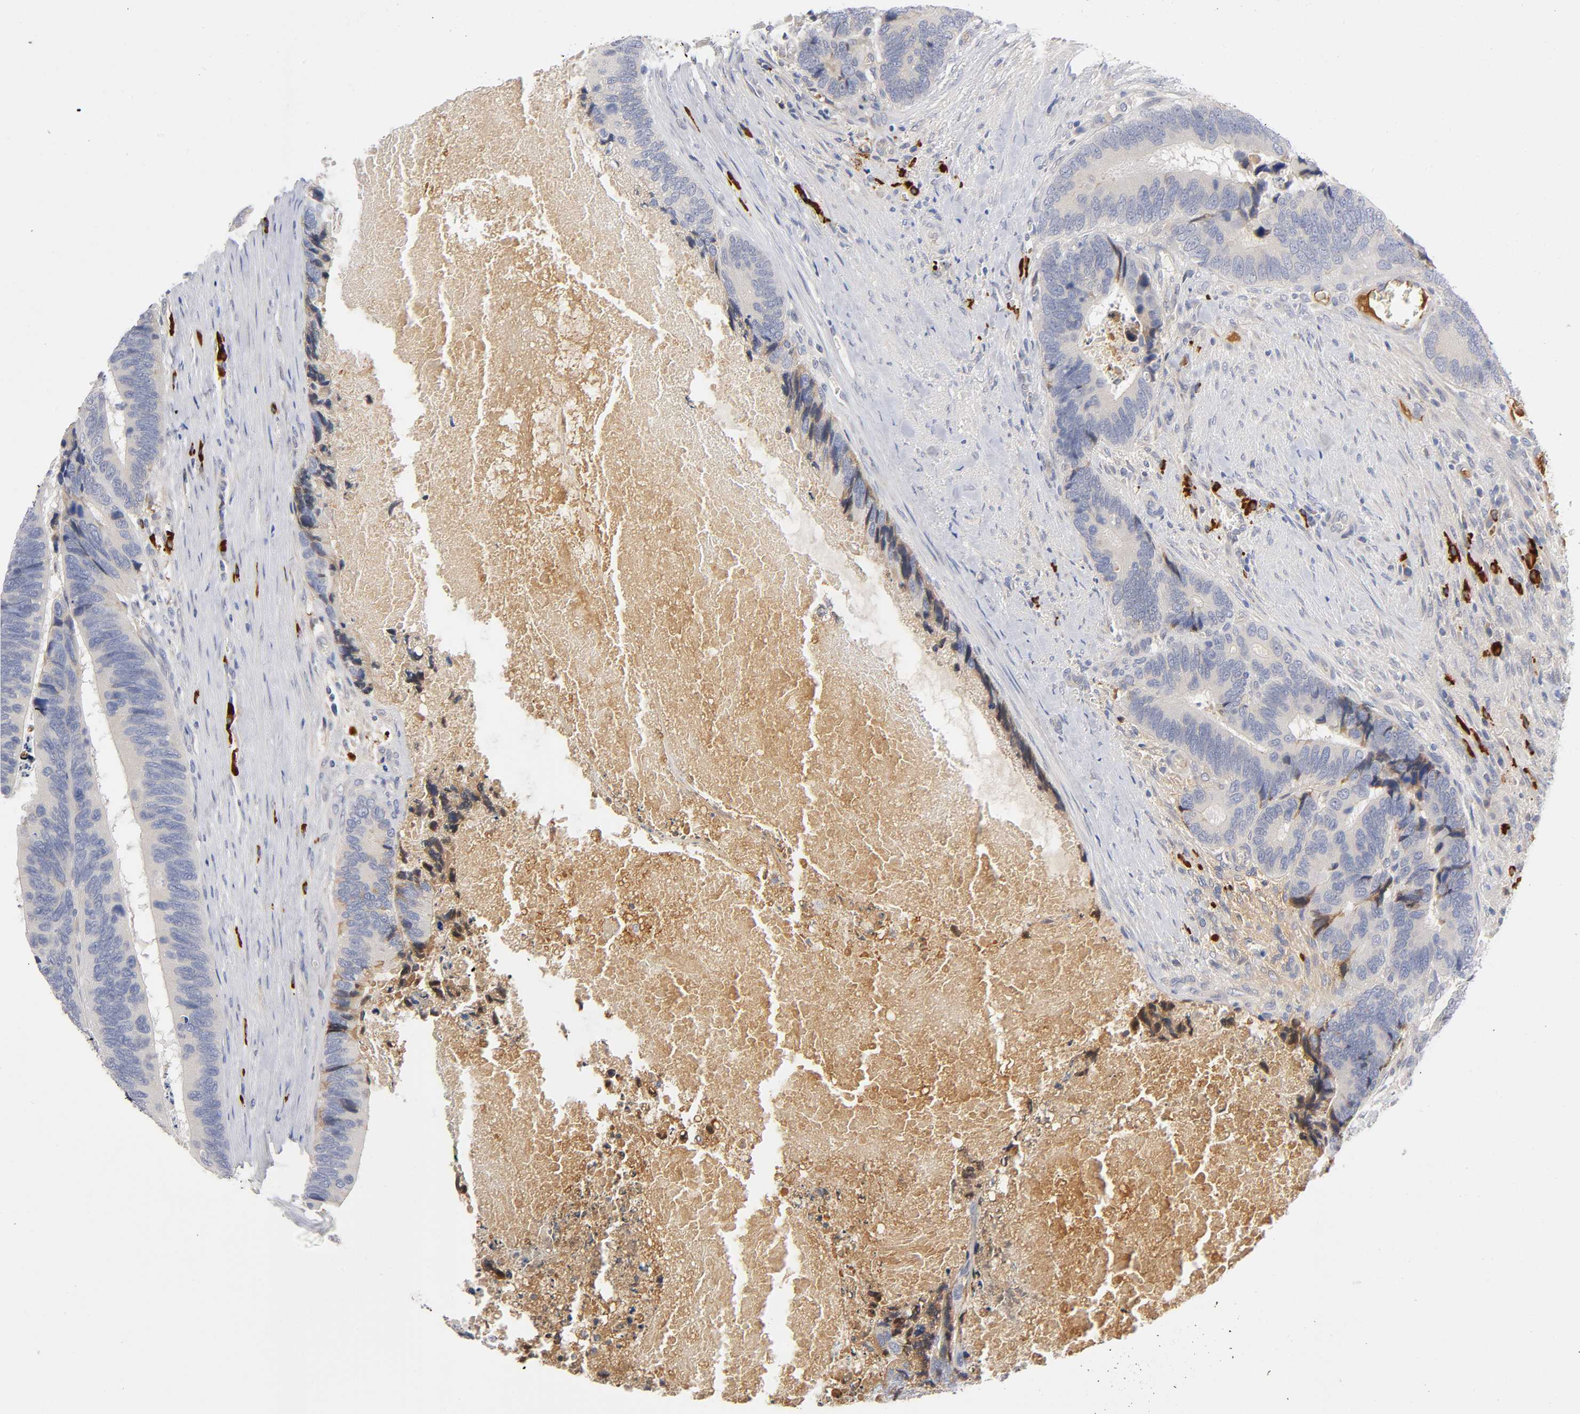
{"staining": {"intensity": "weak", "quantity": ">75%", "location": "cytoplasmic/membranous"}, "tissue": "colorectal cancer", "cell_type": "Tumor cells", "image_type": "cancer", "snomed": [{"axis": "morphology", "description": "Adenocarcinoma, NOS"}, {"axis": "topography", "description": "Colon"}], "caption": "A high-resolution micrograph shows IHC staining of adenocarcinoma (colorectal), which displays weak cytoplasmic/membranous staining in about >75% of tumor cells. The staining is performed using DAB (3,3'-diaminobenzidine) brown chromogen to label protein expression. The nuclei are counter-stained blue using hematoxylin.", "gene": "NOVA1", "patient": {"sex": "male", "age": 72}}